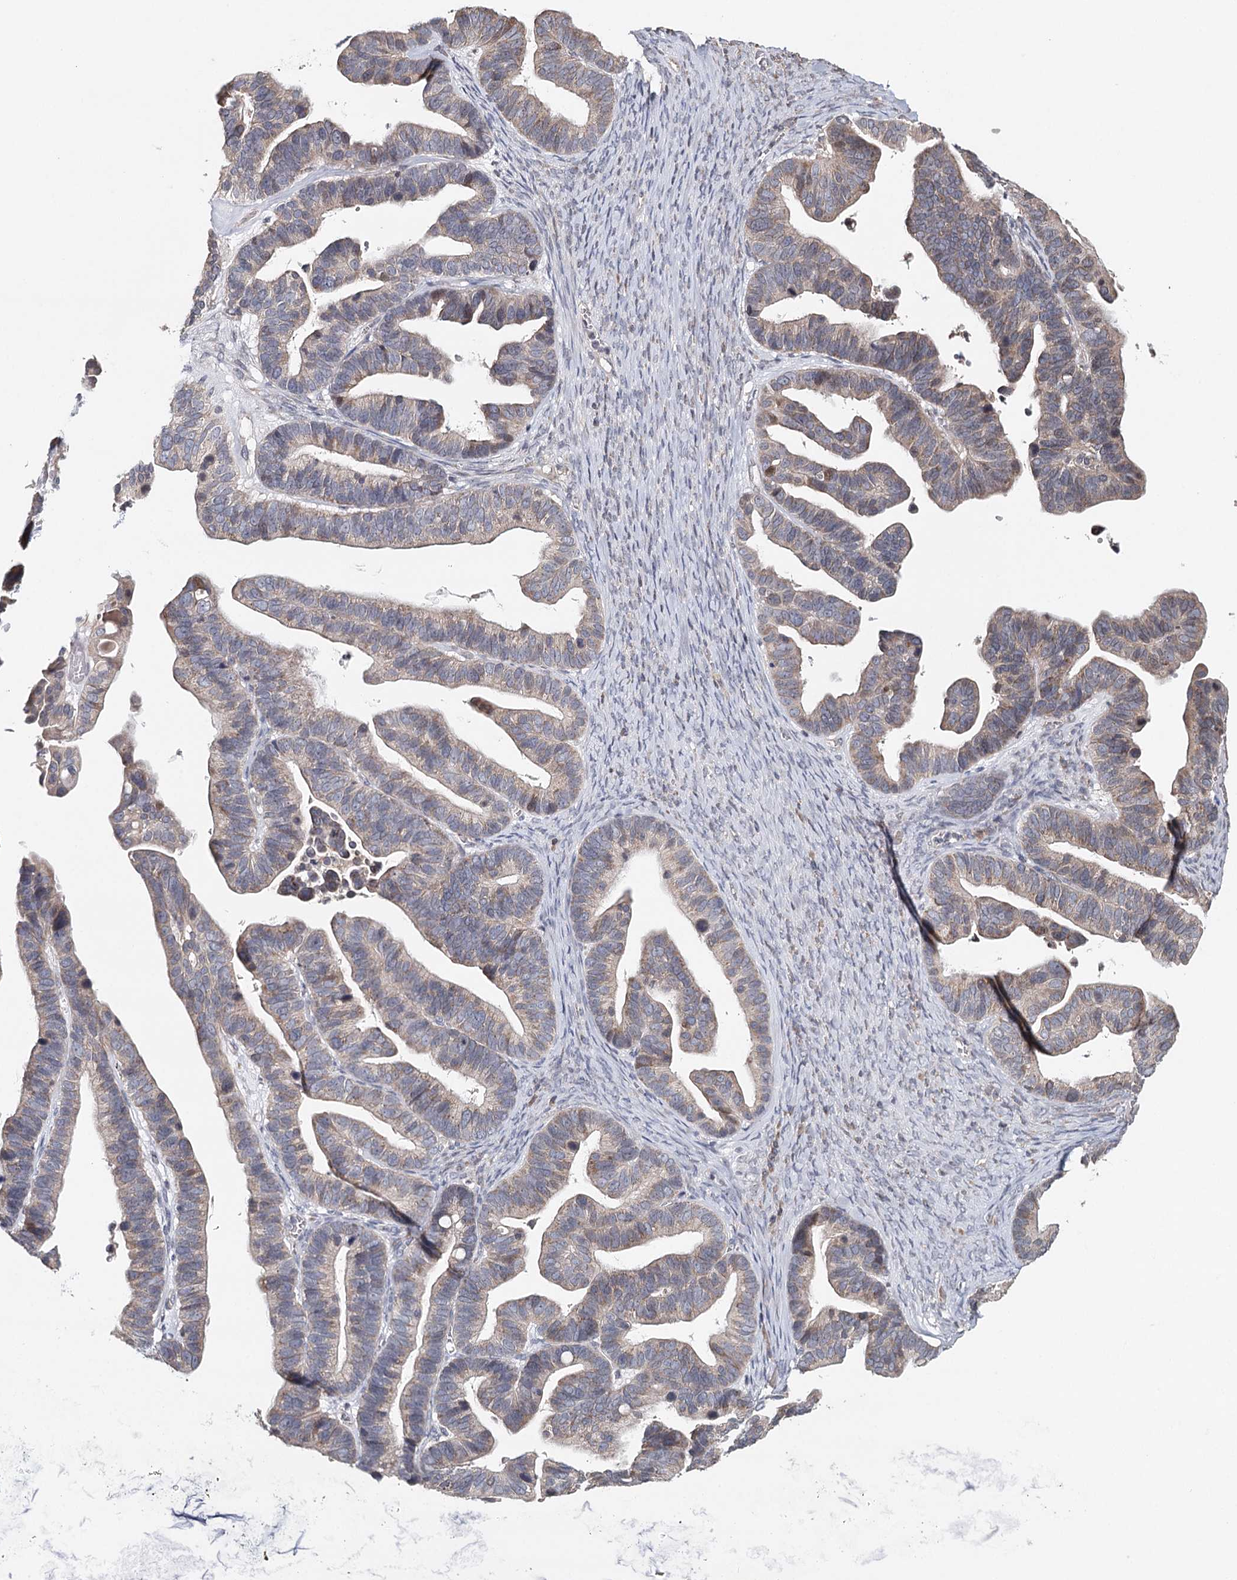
{"staining": {"intensity": "weak", "quantity": ">75%", "location": "cytoplasmic/membranous"}, "tissue": "ovarian cancer", "cell_type": "Tumor cells", "image_type": "cancer", "snomed": [{"axis": "morphology", "description": "Cystadenocarcinoma, serous, NOS"}, {"axis": "topography", "description": "Ovary"}], "caption": "IHC (DAB) staining of human ovarian serous cystadenocarcinoma exhibits weak cytoplasmic/membranous protein staining in approximately >75% of tumor cells.", "gene": "ICOS", "patient": {"sex": "female", "age": 56}}